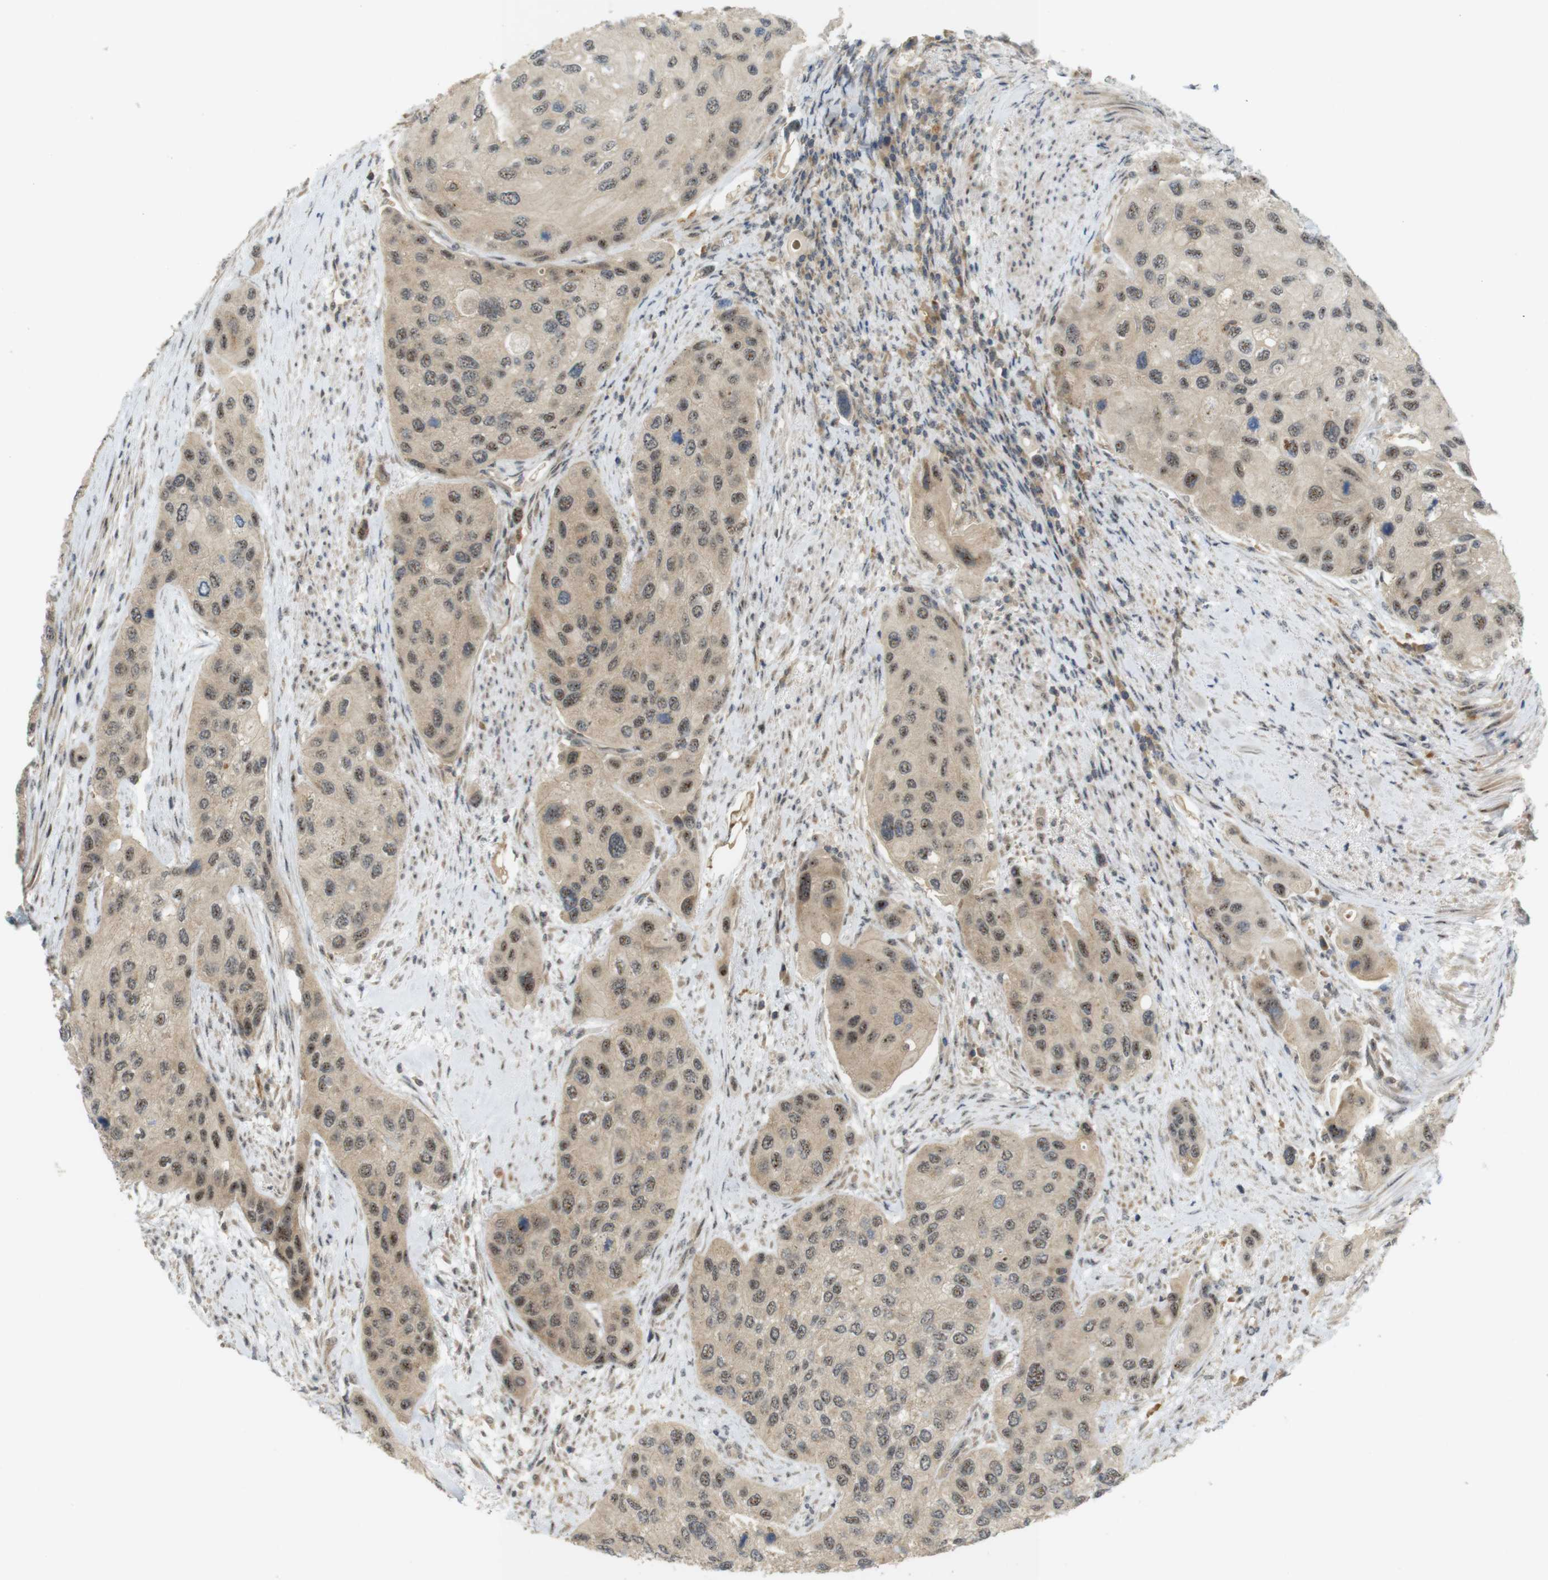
{"staining": {"intensity": "weak", "quantity": ">75%", "location": "cytoplasmic/membranous,nuclear"}, "tissue": "urothelial cancer", "cell_type": "Tumor cells", "image_type": "cancer", "snomed": [{"axis": "morphology", "description": "Urothelial carcinoma, High grade"}, {"axis": "topography", "description": "Urinary bladder"}], "caption": "Human urothelial cancer stained with a brown dye exhibits weak cytoplasmic/membranous and nuclear positive positivity in about >75% of tumor cells.", "gene": "TMX3", "patient": {"sex": "female", "age": 56}}